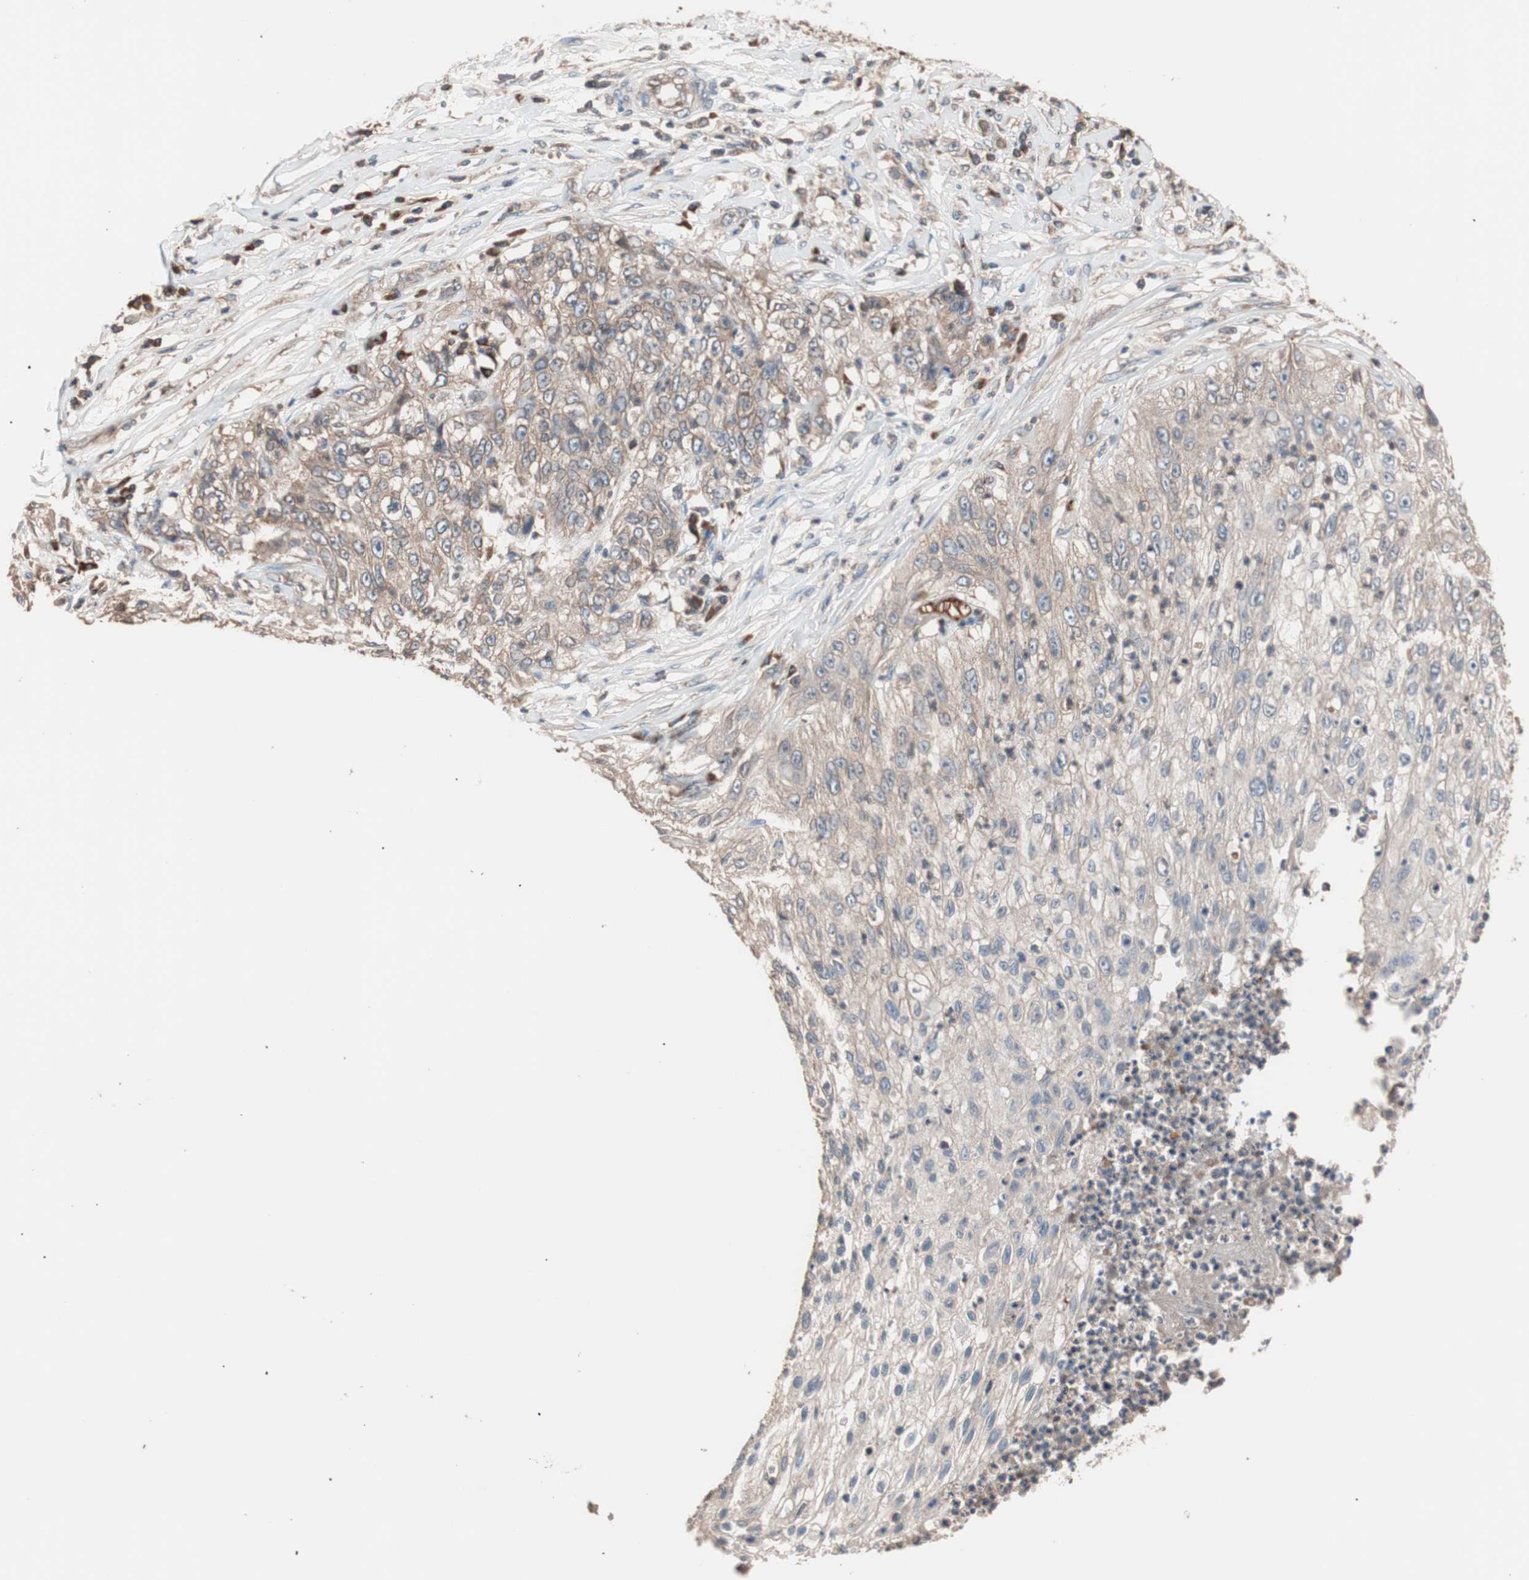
{"staining": {"intensity": "weak", "quantity": ">75%", "location": "cytoplasmic/membranous"}, "tissue": "lung cancer", "cell_type": "Tumor cells", "image_type": "cancer", "snomed": [{"axis": "morphology", "description": "Inflammation, NOS"}, {"axis": "morphology", "description": "Squamous cell carcinoma, NOS"}, {"axis": "topography", "description": "Lymph node"}, {"axis": "topography", "description": "Soft tissue"}, {"axis": "topography", "description": "Lung"}], "caption": "IHC histopathology image of squamous cell carcinoma (lung) stained for a protein (brown), which displays low levels of weak cytoplasmic/membranous staining in about >75% of tumor cells.", "gene": "GLYCTK", "patient": {"sex": "male", "age": 66}}